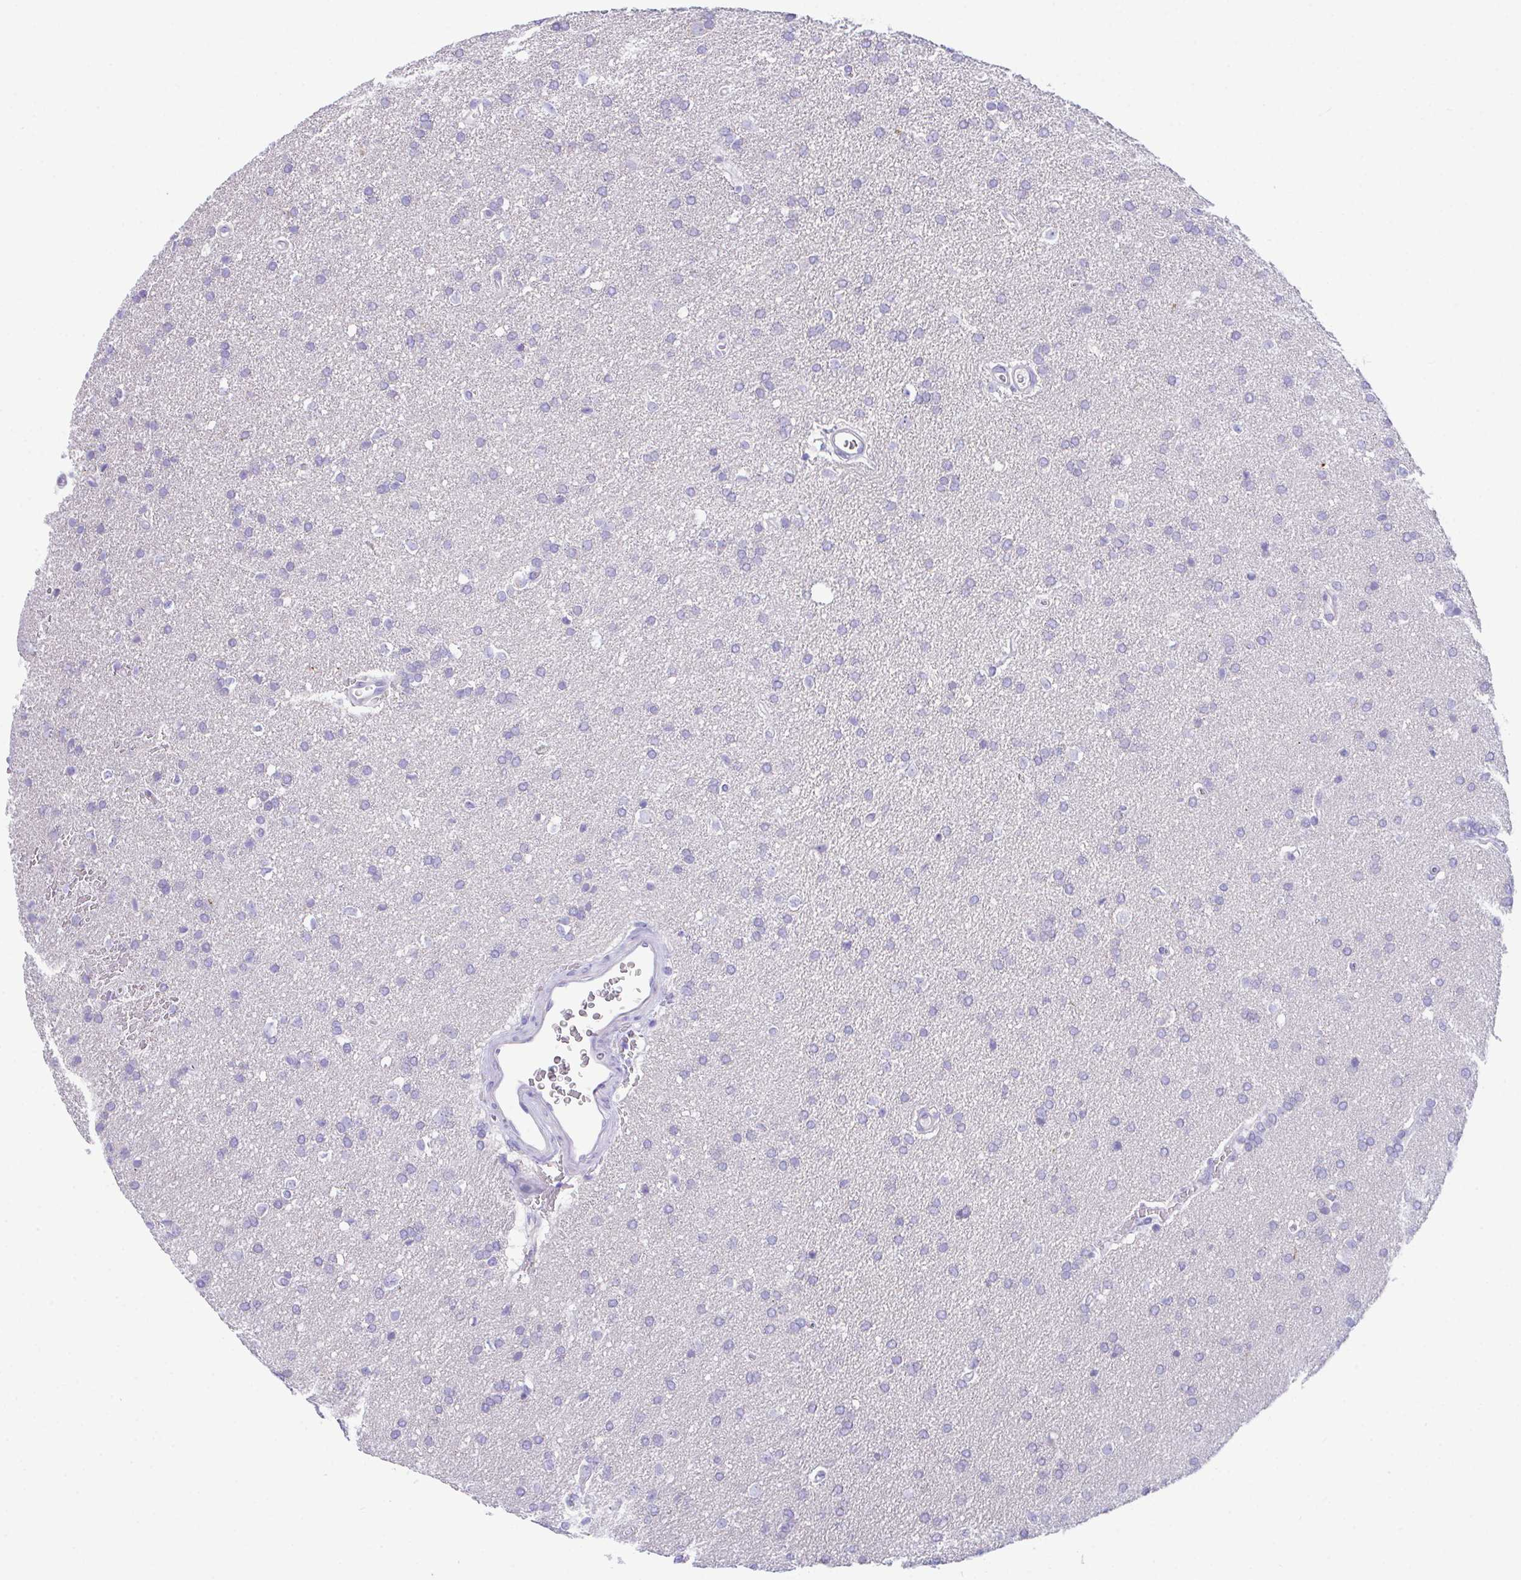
{"staining": {"intensity": "negative", "quantity": "none", "location": "none"}, "tissue": "glioma", "cell_type": "Tumor cells", "image_type": "cancer", "snomed": [{"axis": "morphology", "description": "Glioma, malignant, Low grade"}, {"axis": "topography", "description": "Brain"}], "caption": "Malignant glioma (low-grade) stained for a protein using IHC shows no expression tumor cells.", "gene": "NLRP8", "patient": {"sex": "female", "age": 34}}